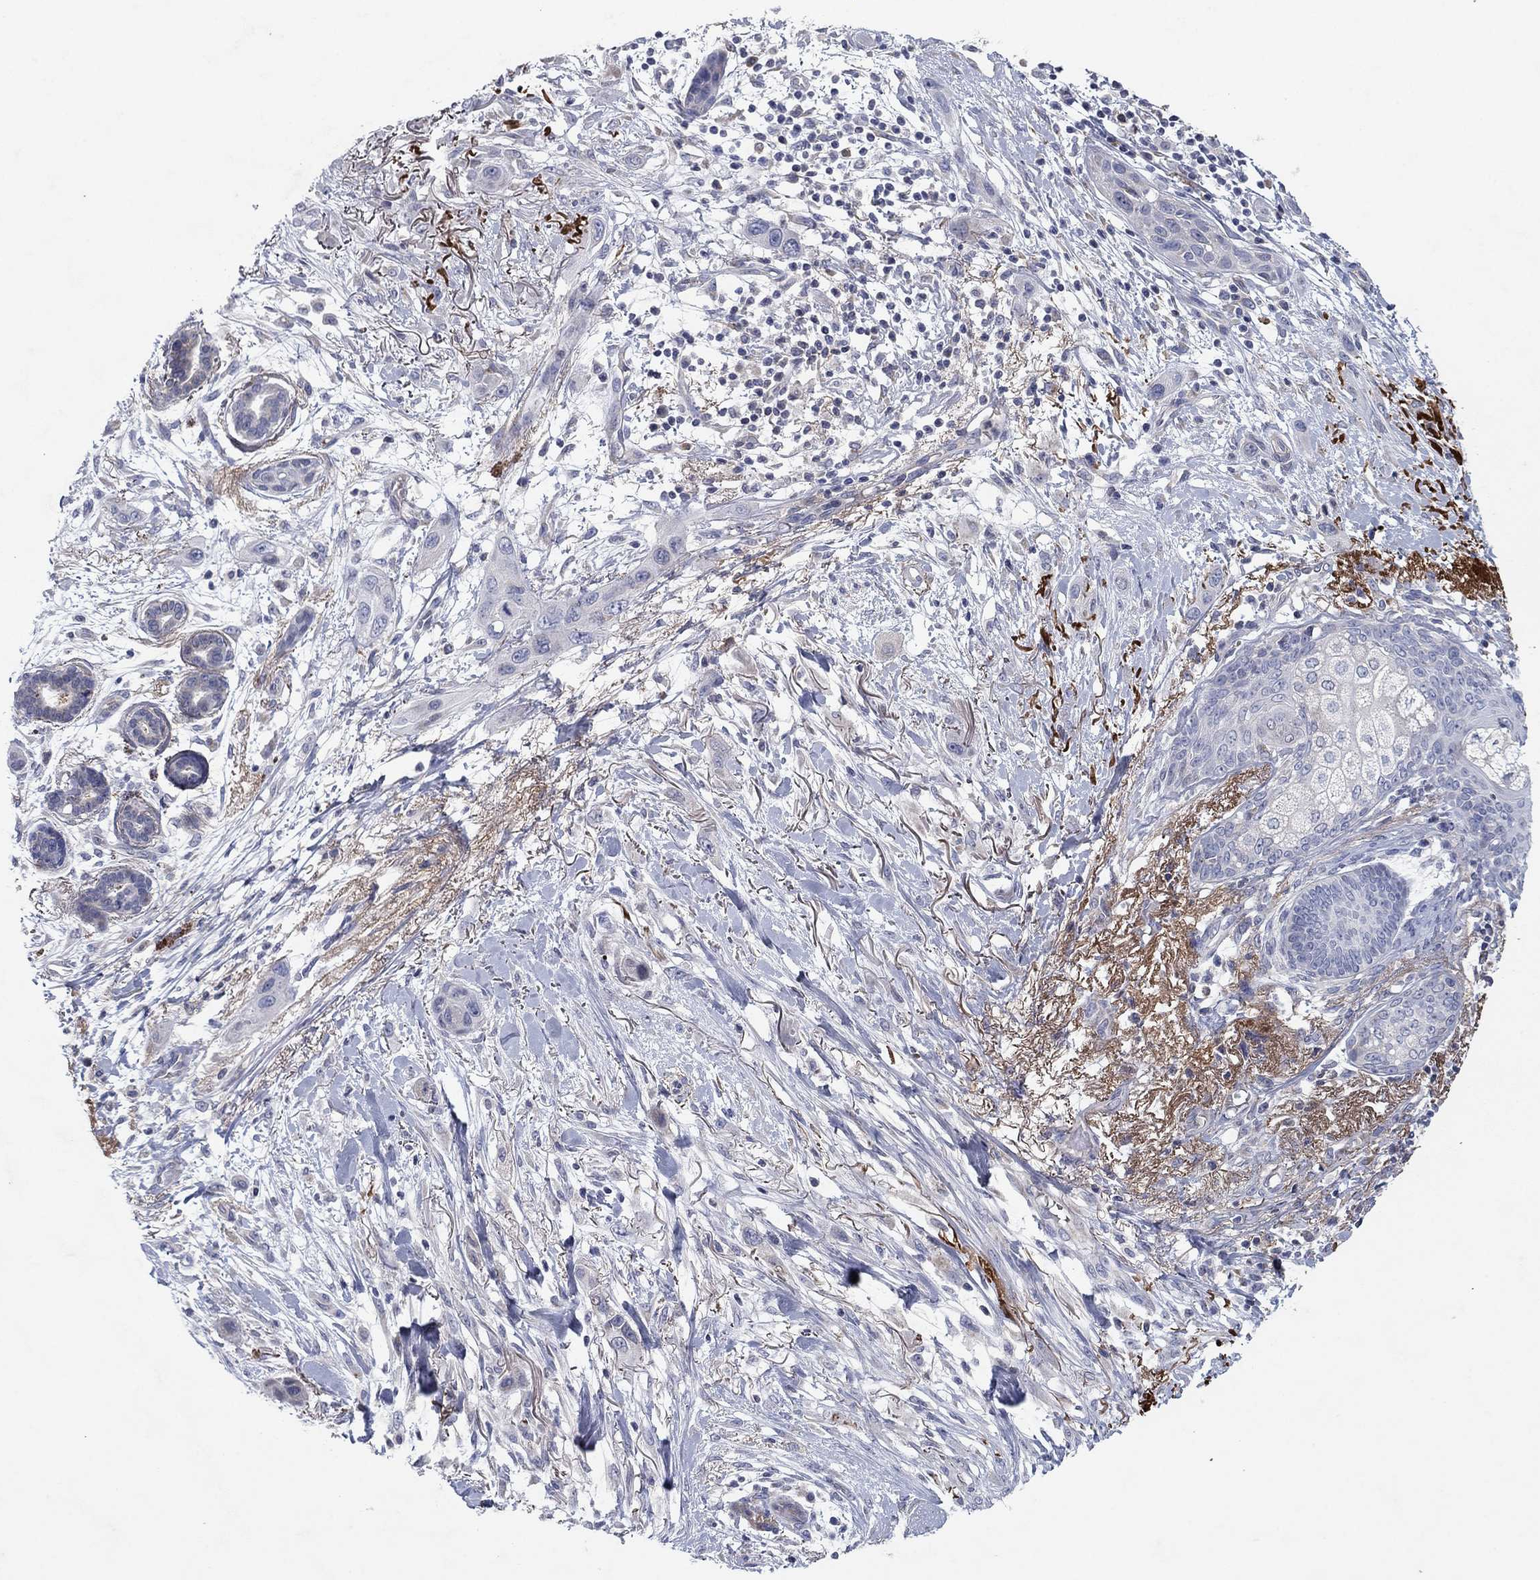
{"staining": {"intensity": "negative", "quantity": "none", "location": "none"}, "tissue": "skin cancer", "cell_type": "Tumor cells", "image_type": "cancer", "snomed": [{"axis": "morphology", "description": "Squamous cell carcinoma, NOS"}, {"axis": "topography", "description": "Skin"}], "caption": "Tumor cells are negative for brown protein staining in squamous cell carcinoma (skin). (DAB (3,3'-diaminobenzidine) immunohistochemistry, high magnification).", "gene": "PTGDS", "patient": {"sex": "male", "age": 79}}